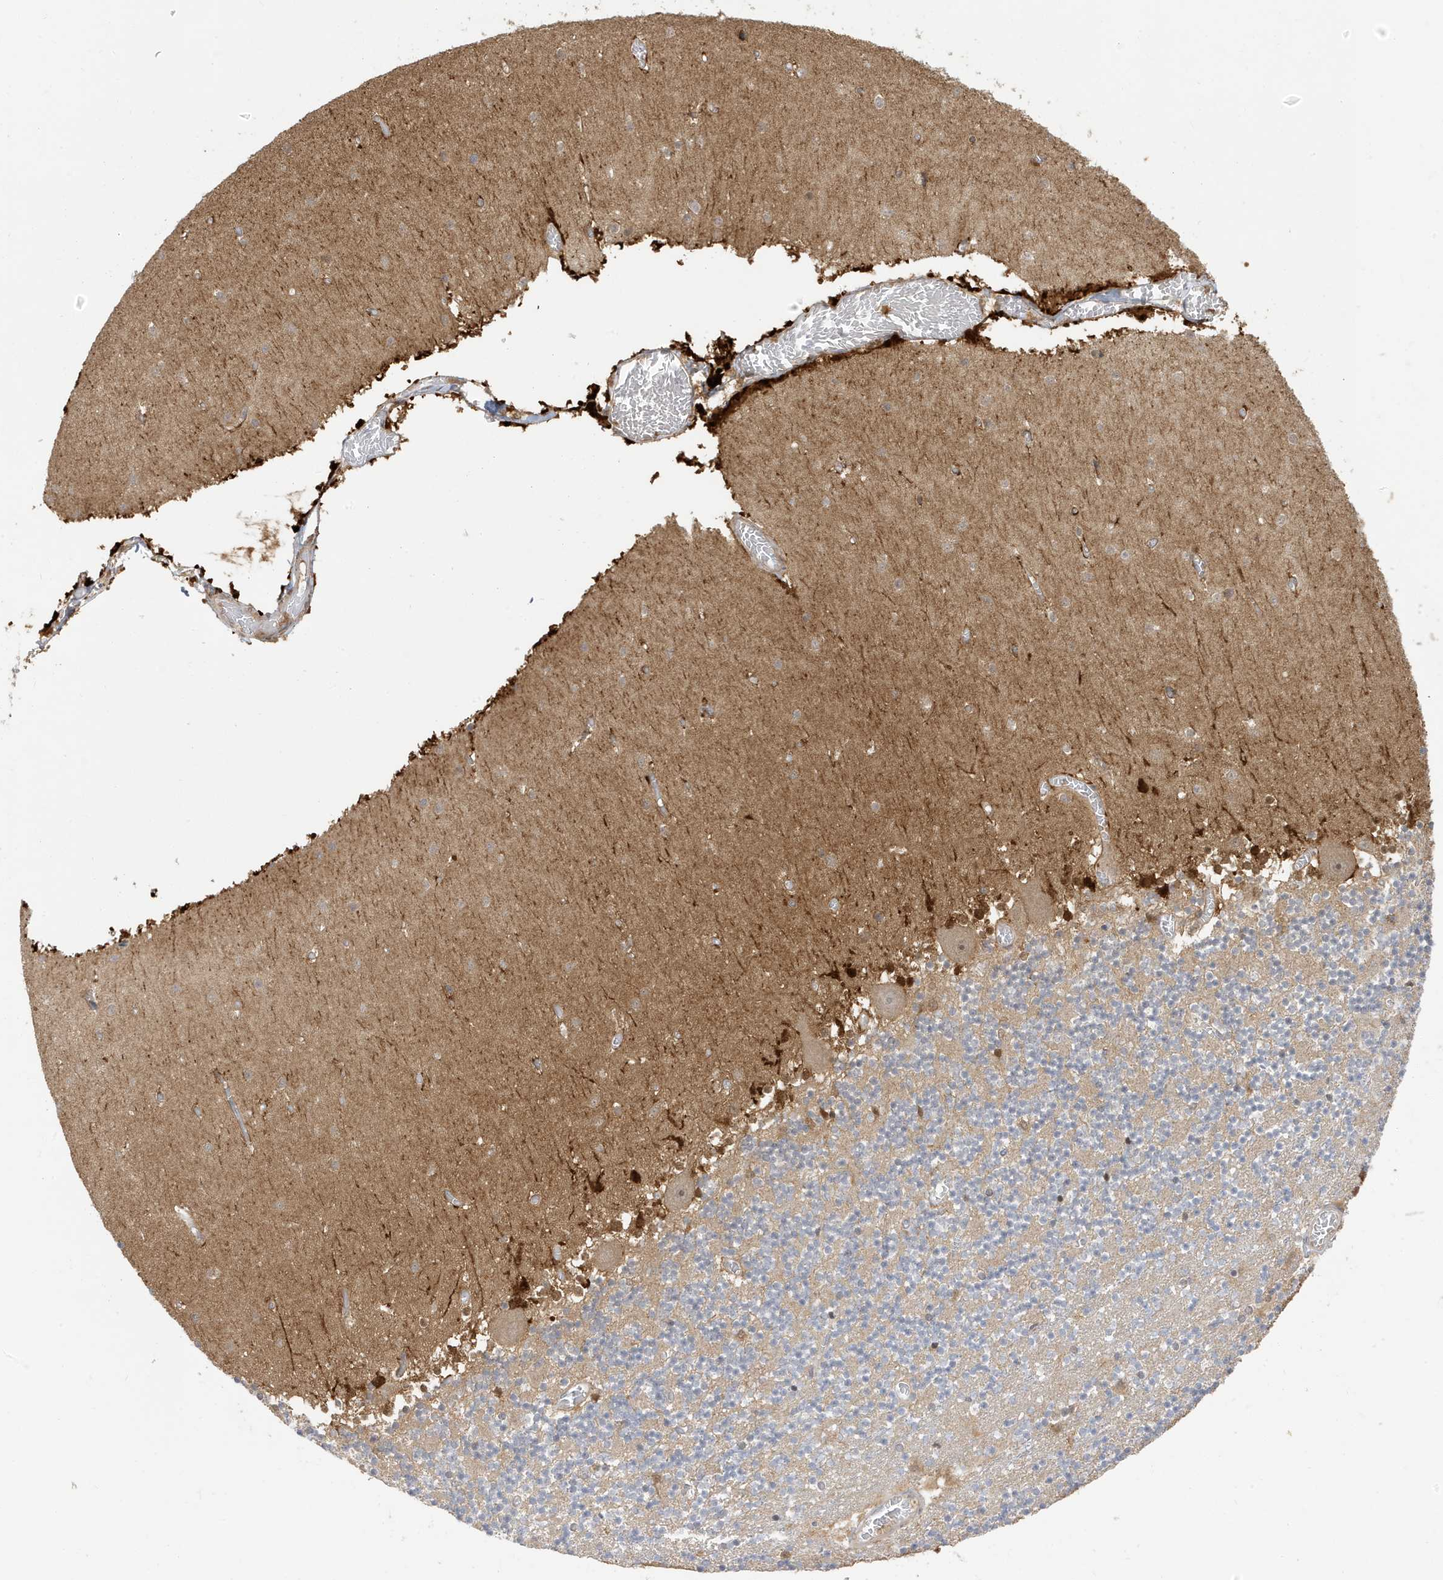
{"staining": {"intensity": "negative", "quantity": "none", "location": "none"}, "tissue": "cerebellum", "cell_type": "Cells in granular layer", "image_type": "normal", "snomed": [{"axis": "morphology", "description": "Normal tissue, NOS"}, {"axis": "topography", "description": "Cerebellum"}], "caption": "DAB immunohistochemical staining of unremarkable cerebellum reveals no significant positivity in cells in granular layer. (DAB (3,3'-diaminobenzidine) immunohistochemistry with hematoxylin counter stain).", "gene": "TAB3", "patient": {"sex": "female", "age": 28}}